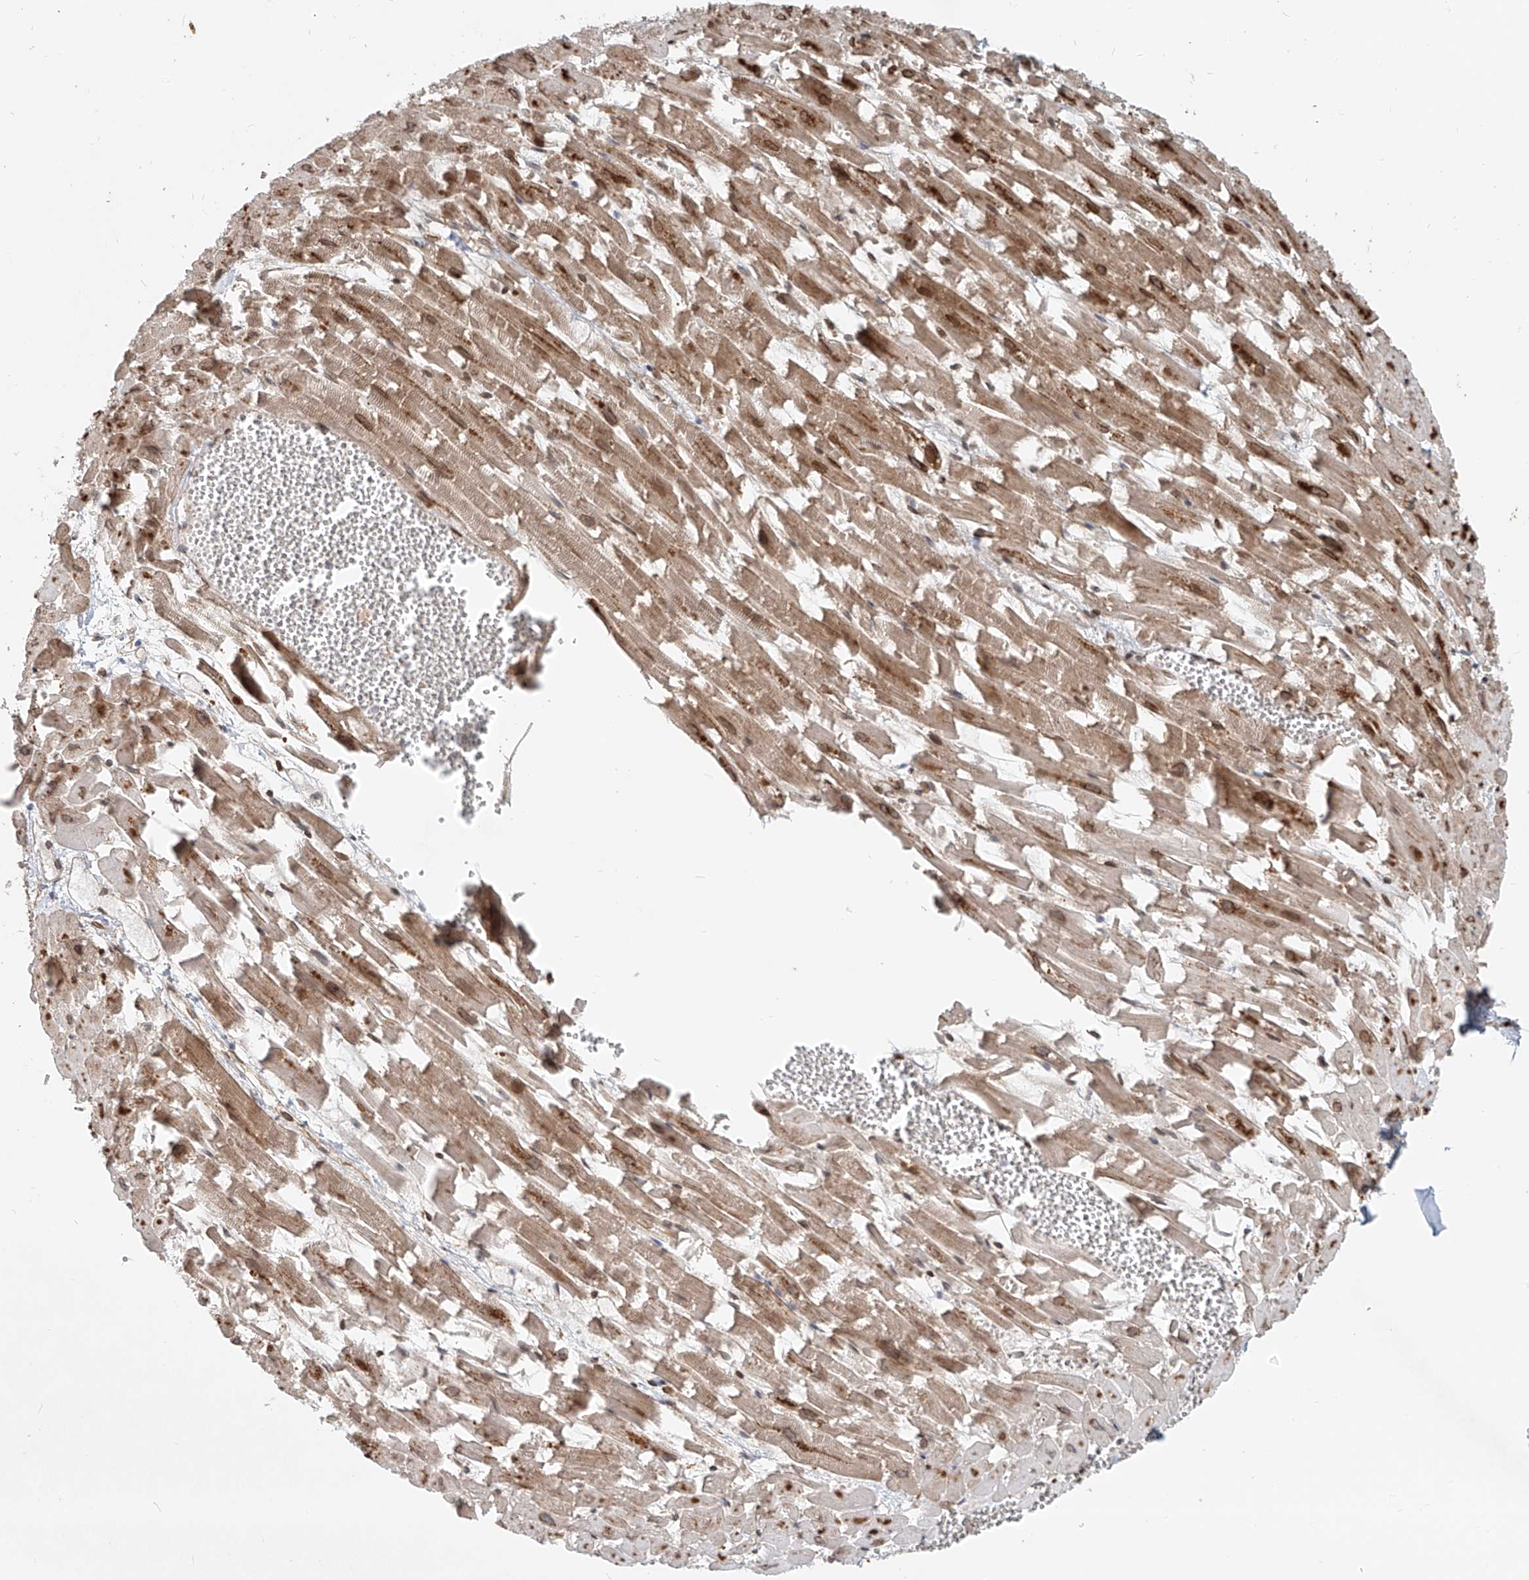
{"staining": {"intensity": "strong", "quantity": "25%-75%", "location": "cytoplasmic/membranous"}, "tissue": "heart muscle", "cell_type": "Cardiomyocytes", "image_type": "normal", "snomed": [{"axis": "morphology", "description": "Normal tissue, NOS"}, {"axis": "topography", "description": "Heart"}], "caption": "An image of human heart muscle stained for a protein exhibits strong cytoplasmic/membranous brown staining in cardiomyocytes. Nuclei are stained in blue.", "gene": "SASH1", "patient": {"sex": "female", "age": 64}}